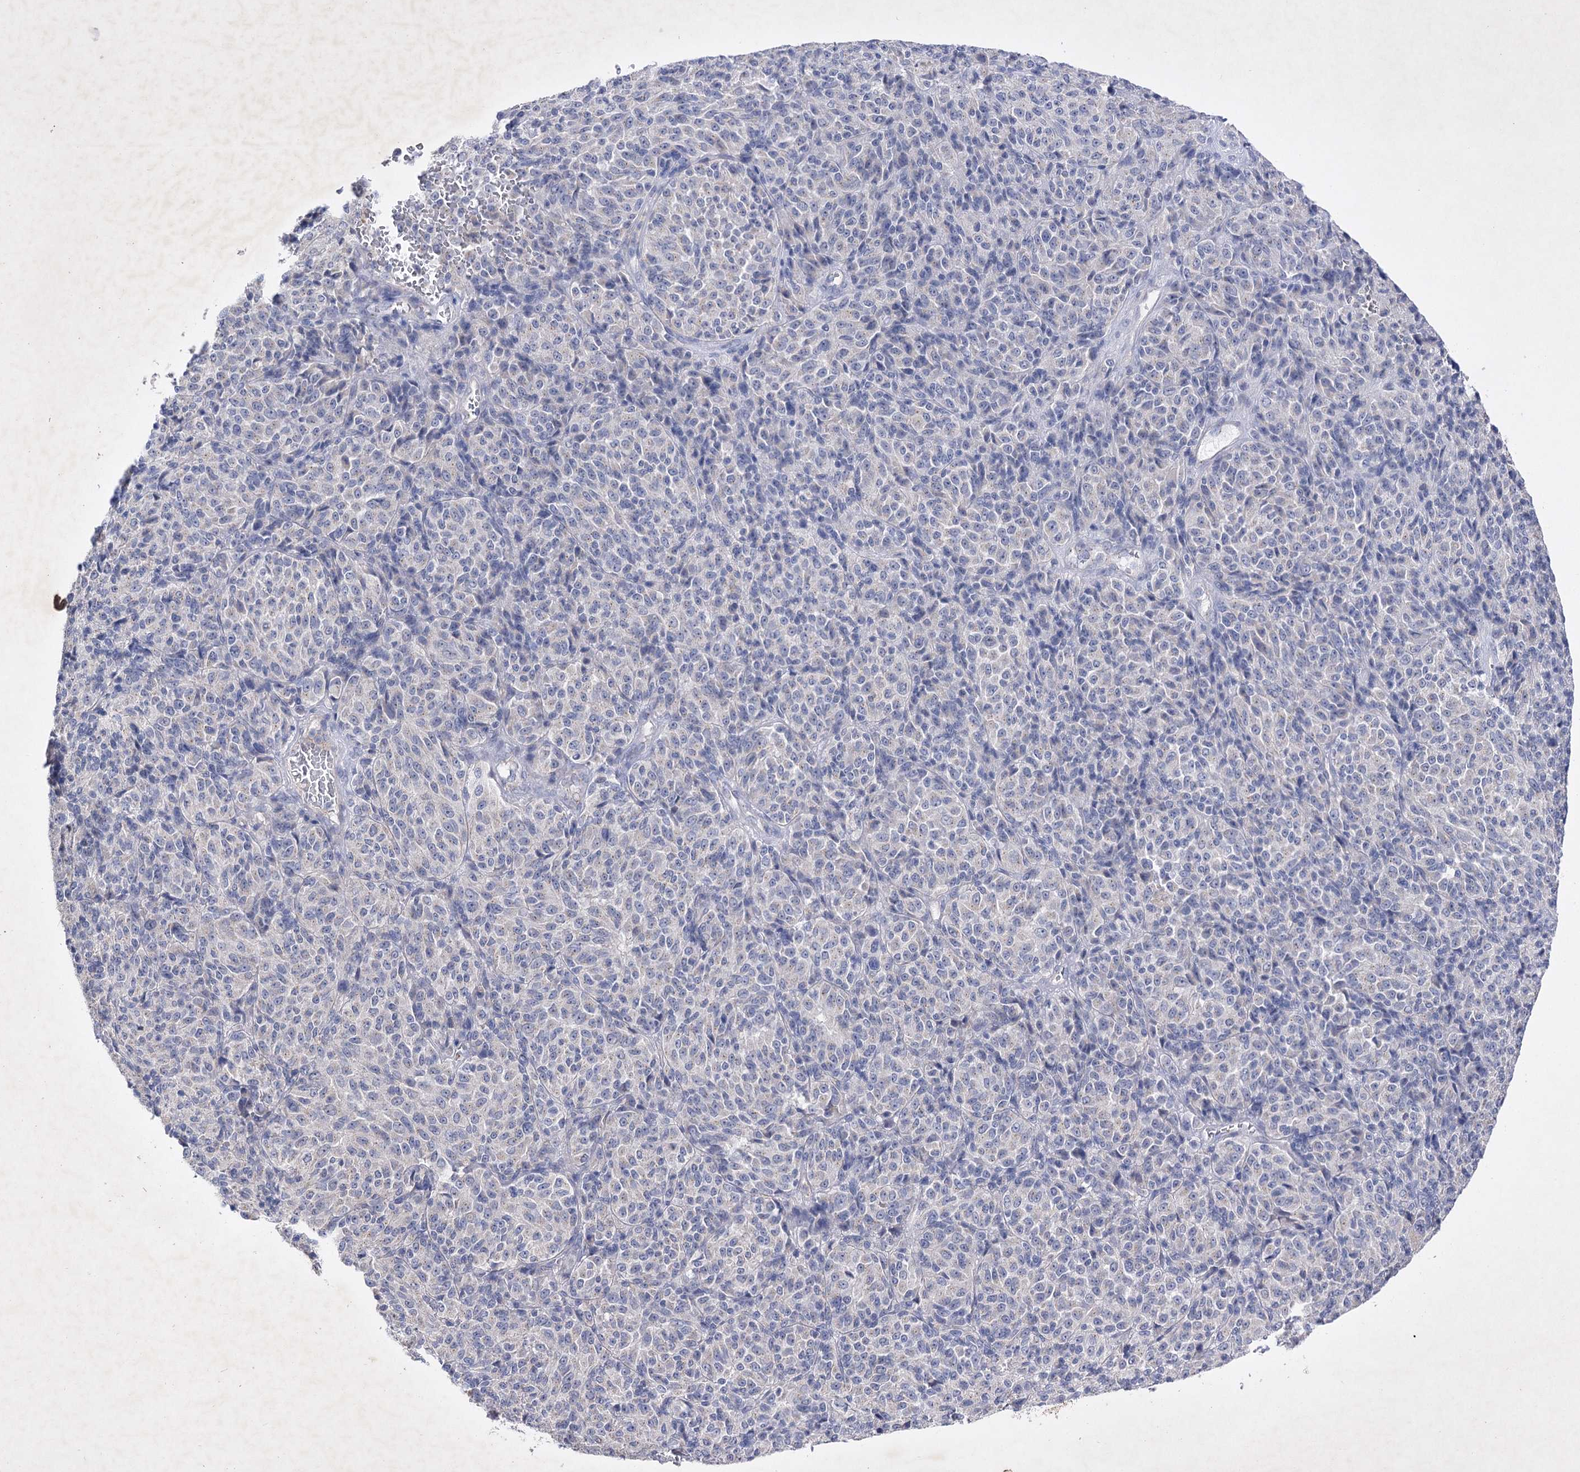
{"staining": {"intensity": "negative", "quantity": "none", "location": "none"}, "tissue": "melanoma", "cell_type": "Tumor cells", "image_type": "cancer", "snomed": [{"axis": "morphology", "description": "Malignant melanoma, Metastatic site"}, {"axis": "topography", "description": "Brain"}], "caption": "The micrograph displays no significant expression in tumor cells of melanoma.", "gene": "COX15", "patient": {"sex": "female", "age": 56}}